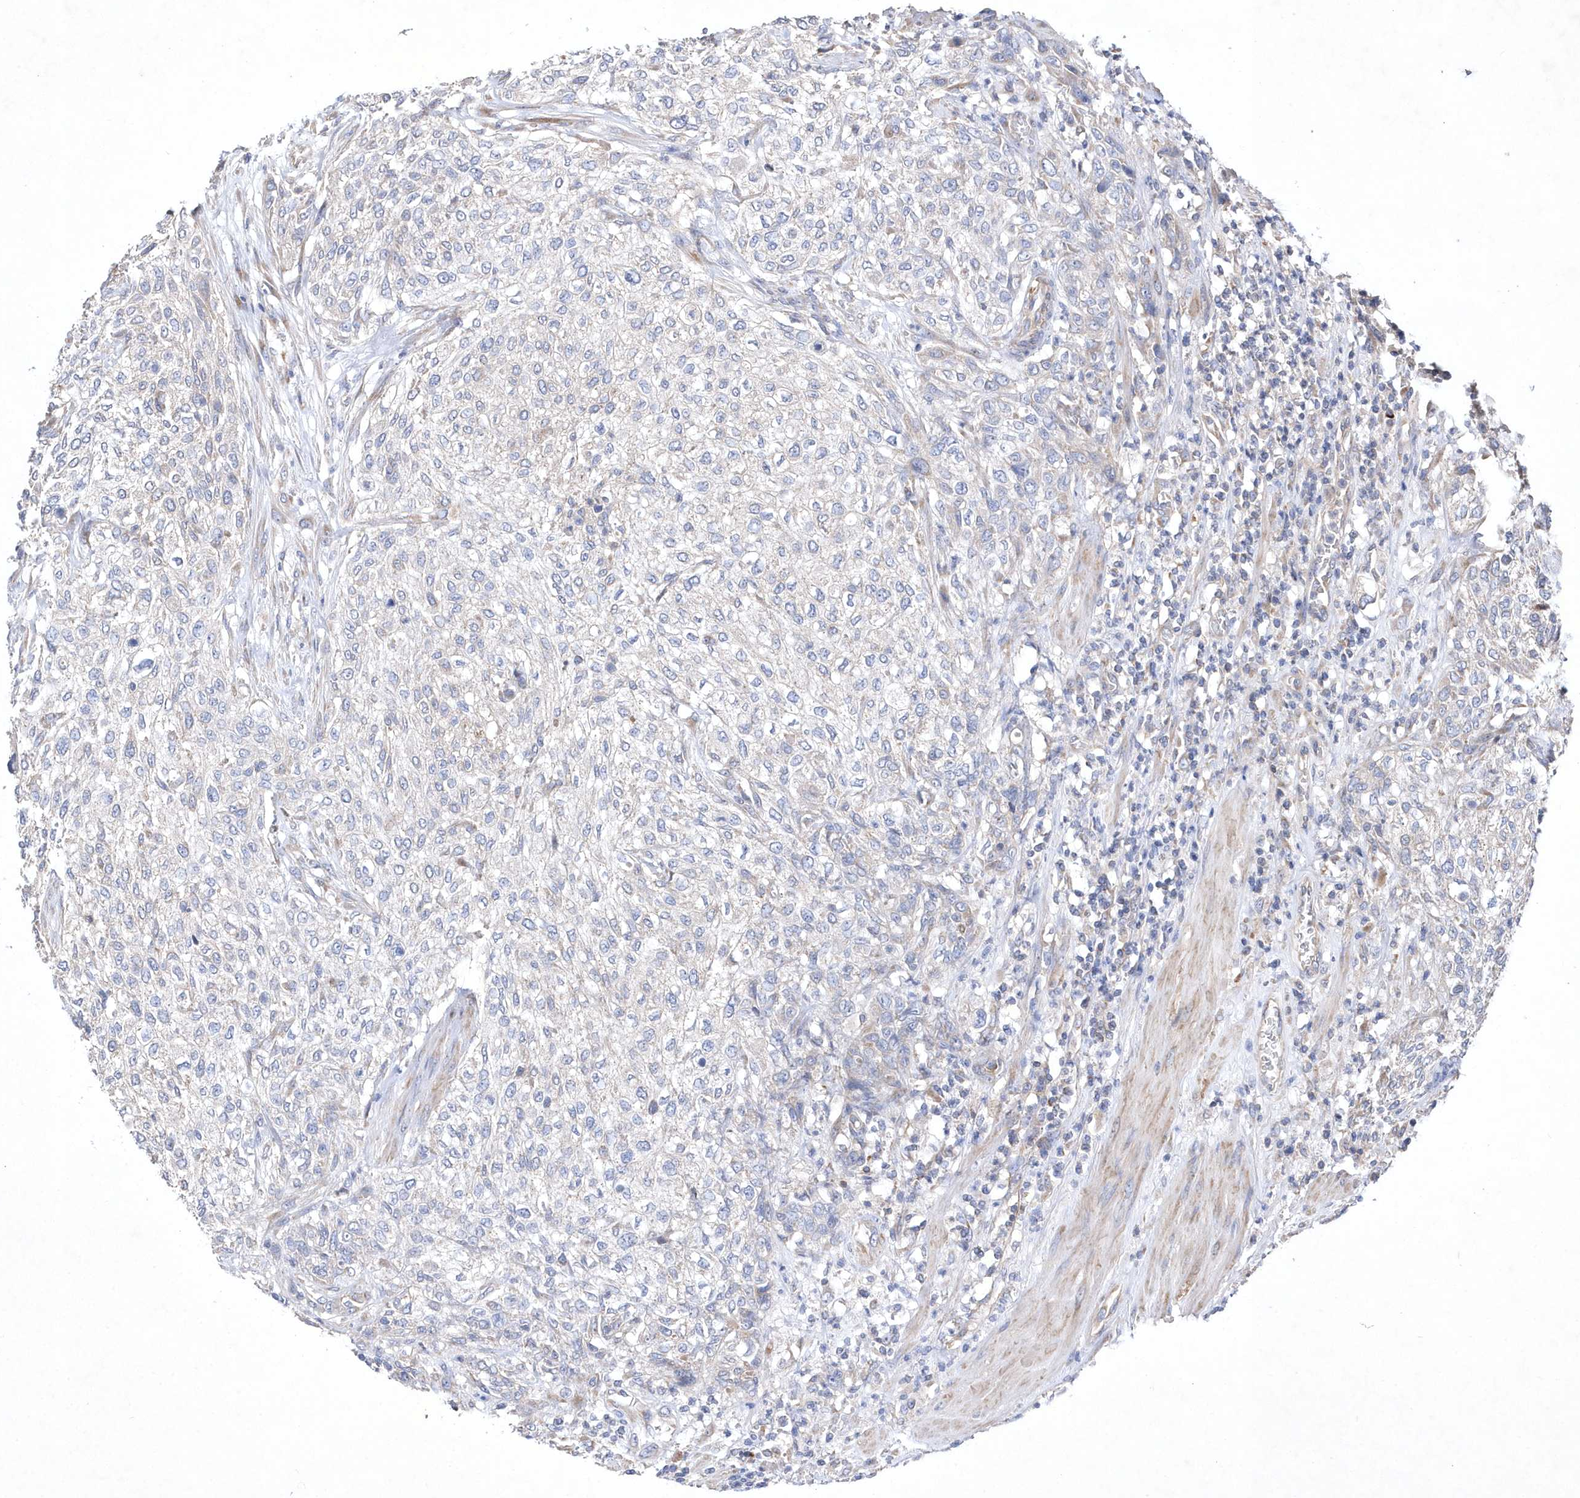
{"staining": {"intensity": "weak", "quantity": "<25%", "location": "cytoplasmic/membranous"}, "tissue": "urothelial cancer", "cell_type": "Tumor cells", "image_type": "cancer", "snomed": [{"axis": "morphology", "description": "Urothelial carcinoma, High grade"}, {"axis": "topography", "description": "Urinary bladder"}], "caption": "Micrograph shows no protein positivity in tumor cells of urothelial cancer tissue.", "gene": "METTL8", "patient": {"sex": "male", "age": 35}}